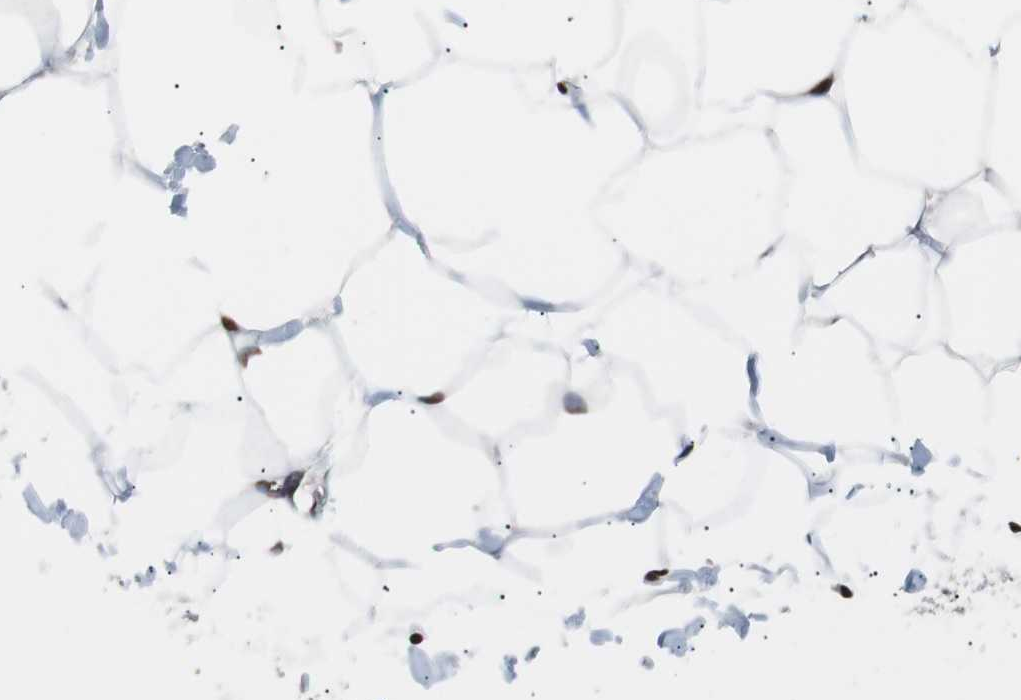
{"staining": {"intensity": "moderate", "quantity": ">75%", "location": "nuclear"}, "tissue": "adipose tissue", "cell_type": "Adipocytes", "image_type": "normal", "snomed": [{"axis": "morphology", "description": "Normal tissue, NOS"}, {"axis": "topography", "description": "Breast"}, {"axis": "topography", "description": "Adipose tissue"}], "caption": "Adipose tissue stained with a protein marker displays moderate staining in adipocytes.", "gene": "POGZ", "patient": {"sex": "female", "age": 25}}